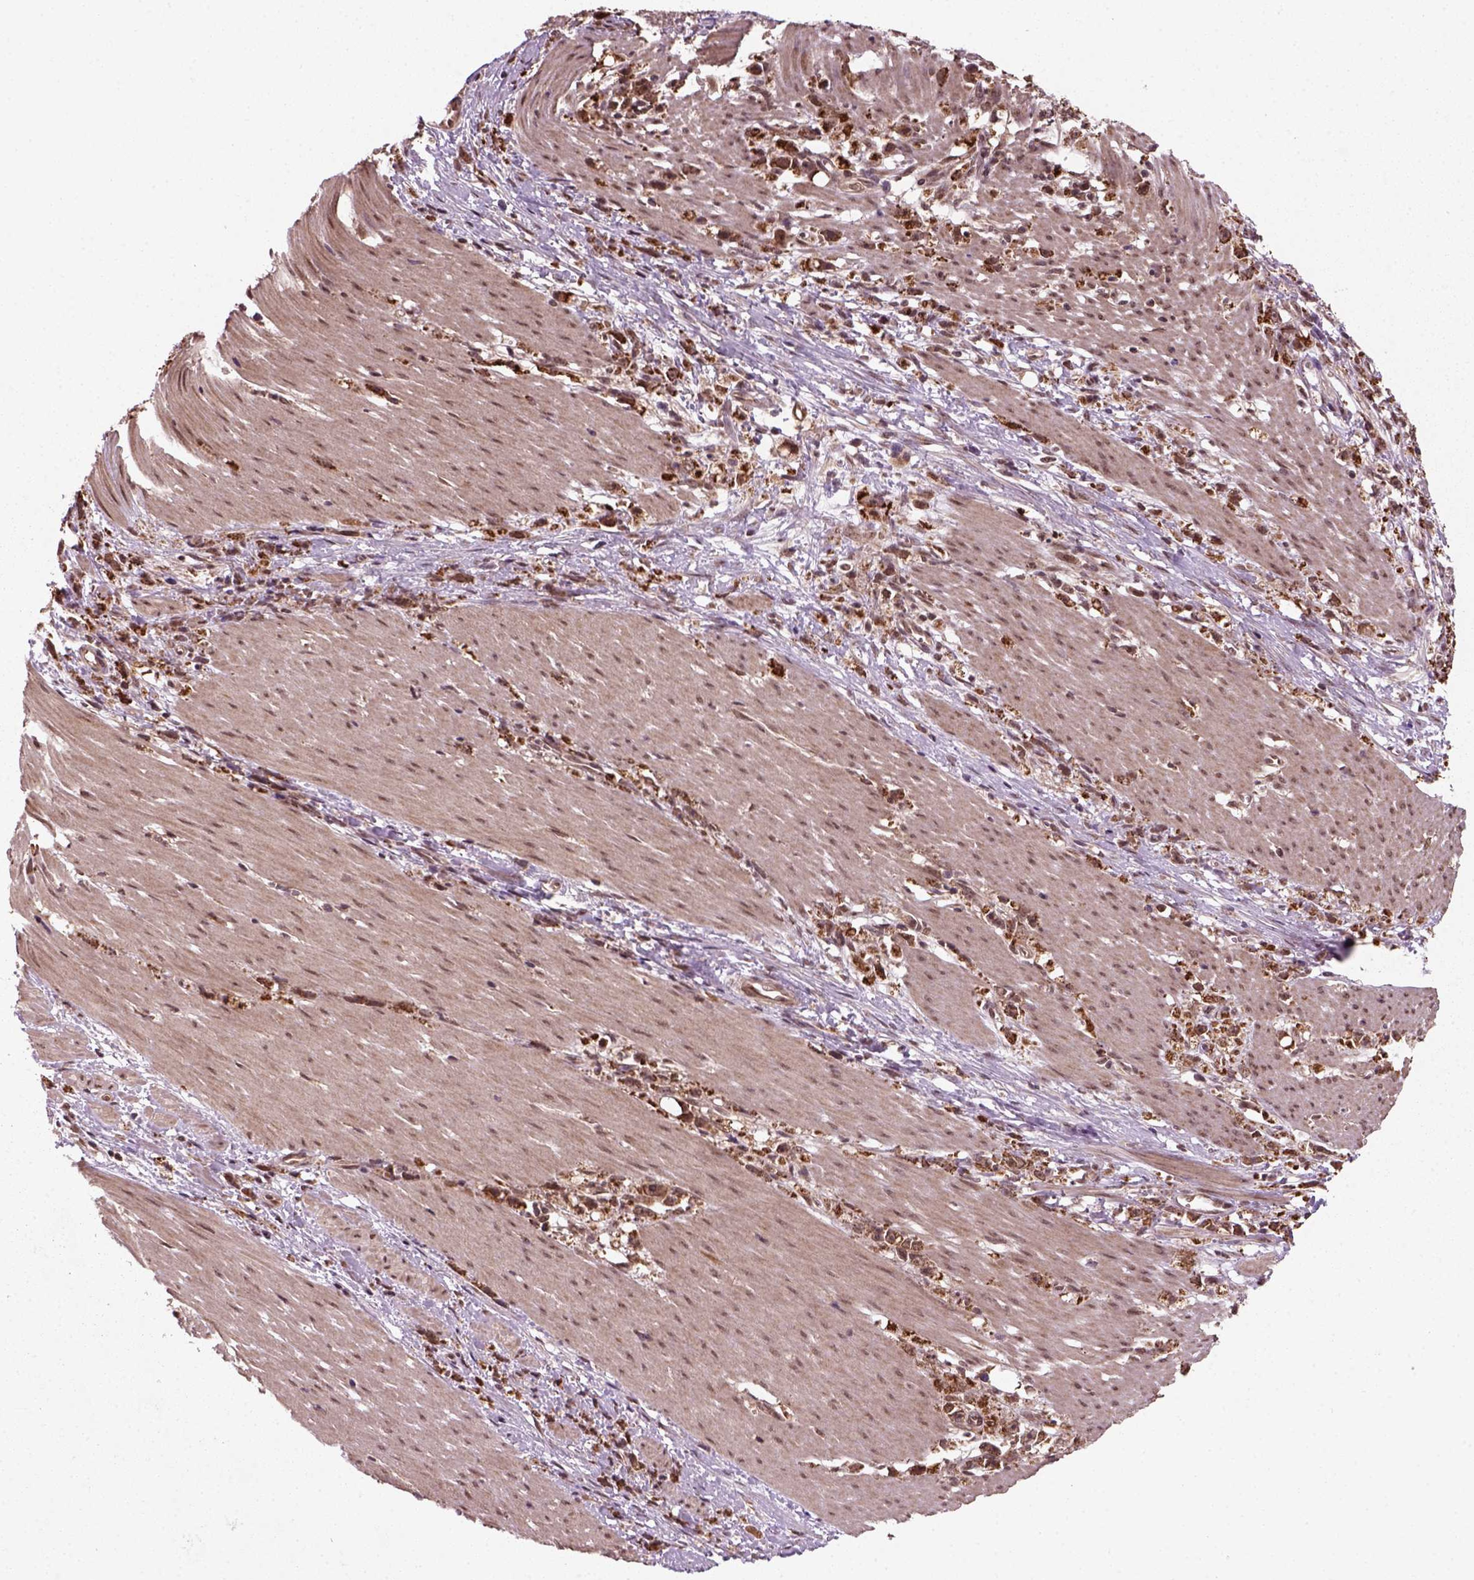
{"staining": {"intensity": "strong", "quantity": ">75%", "location": "cytoplasmic/membranous,nuclear"}, "tissue": "stomach cancer", "cell_type": "Tumor cells", "image_type": "cancer", "snomed": [{"axis": "morphology", "description": "Adenocarcinoma, NOS"}, {"axis": "topography", "description": "Stomach"}], "caption": "Adenocarcinoma (stomach) stained for a protein (brown) reveals strong cytoplasmic/membranous and nuclear positive positivity in about >75% of tumor cells.", "gene": "NUDT9", "patient": {"sex": "female", "age": 59}}